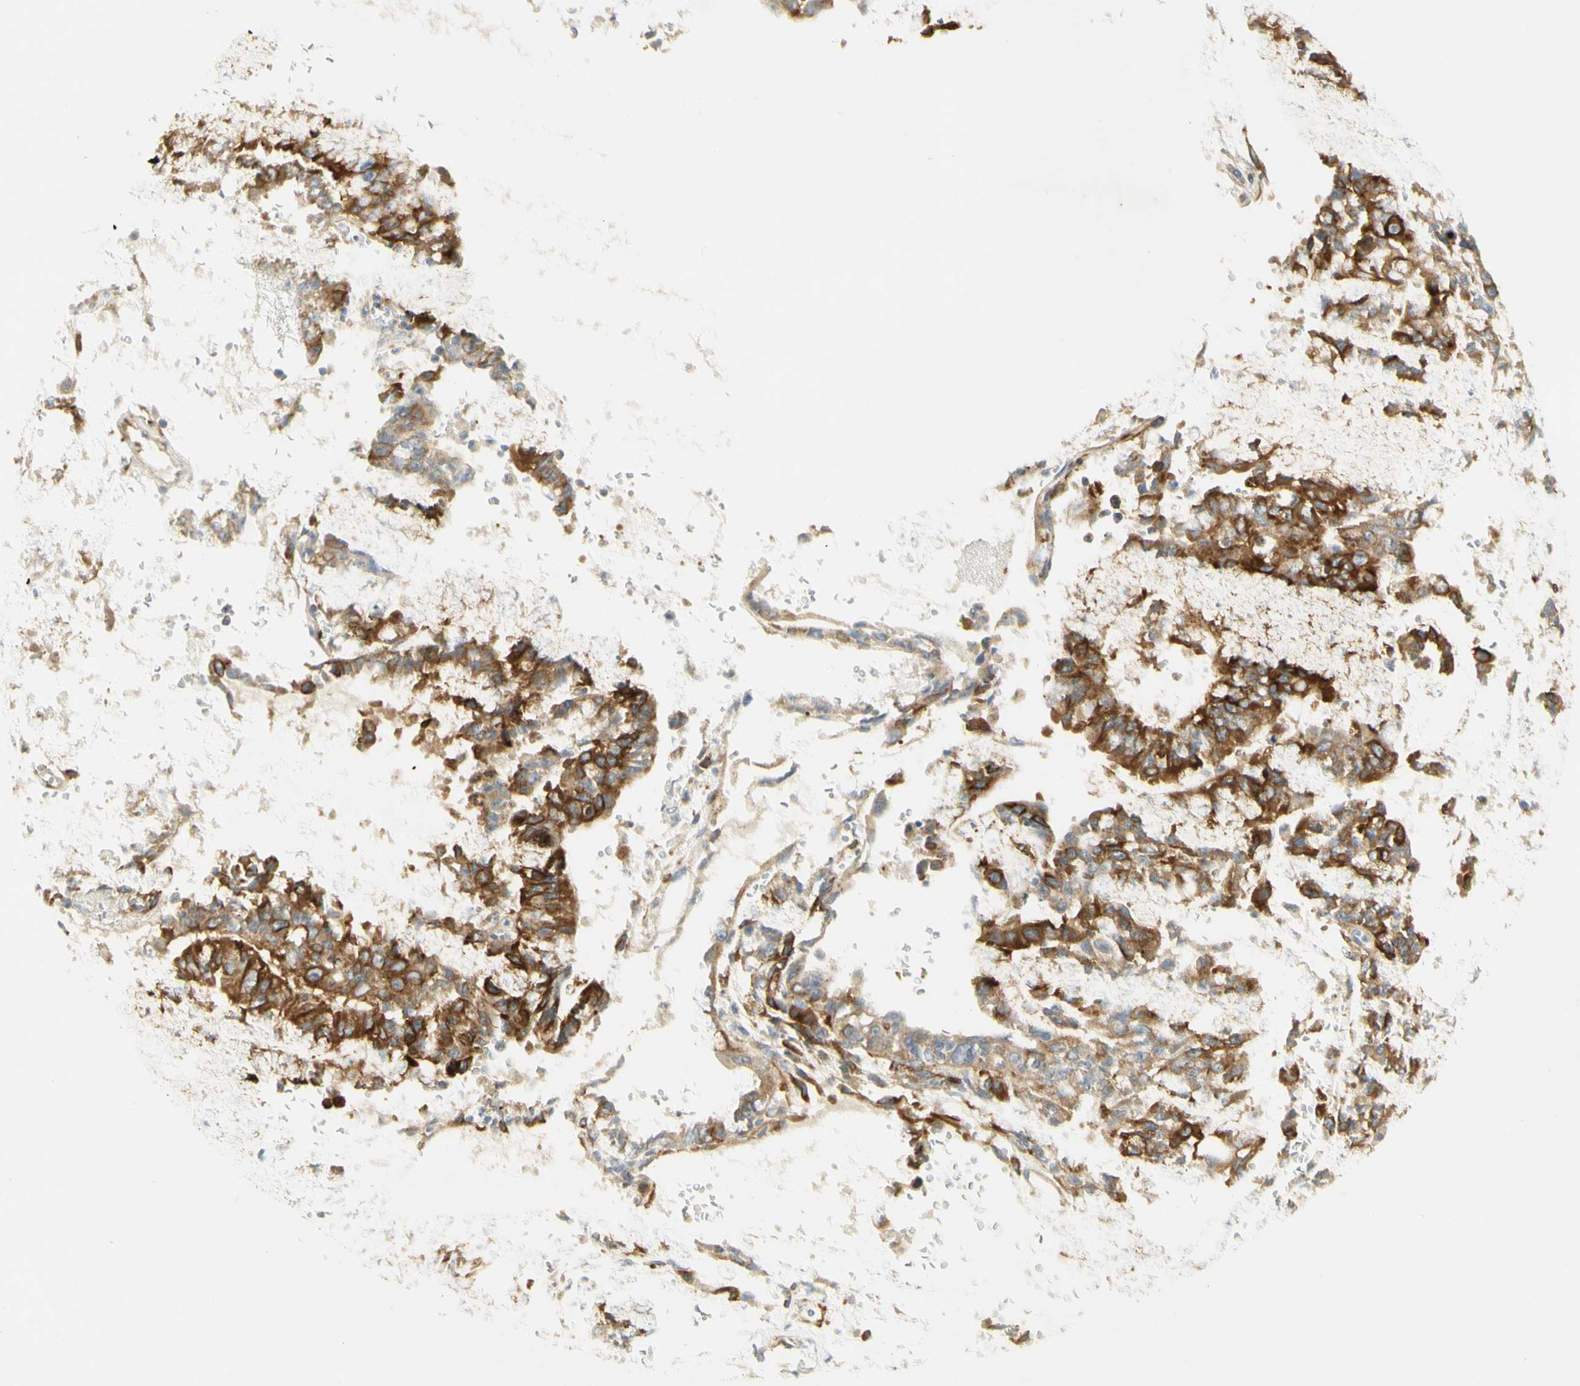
{"staining": {"intensity": "strong", "quantity": ">75%", "location": "cytoplasmic/membranous"}, "tissue": "testis cancer", "cell_type": "Tumor cells", "image_type": "cancer", "snomed": [{"axis": "morphology", "description": "Seminoma, NOS"}, {"axis": "morphology", "description": "Carcinoma, Embryonal, NOS"}, {"axis": "topography", "description": "Testis"}], "caption": "This image displays testis cancer (seminoma) stained with immunohistochemistry (IHC) to label a protein in brown. The cytoplasmic/membranous of tumor cells show strong positivity for the protein. Nuclei are counter-stained blue.", "gene": "KIF11", "patient": {"sex": "male", "age": 52}}